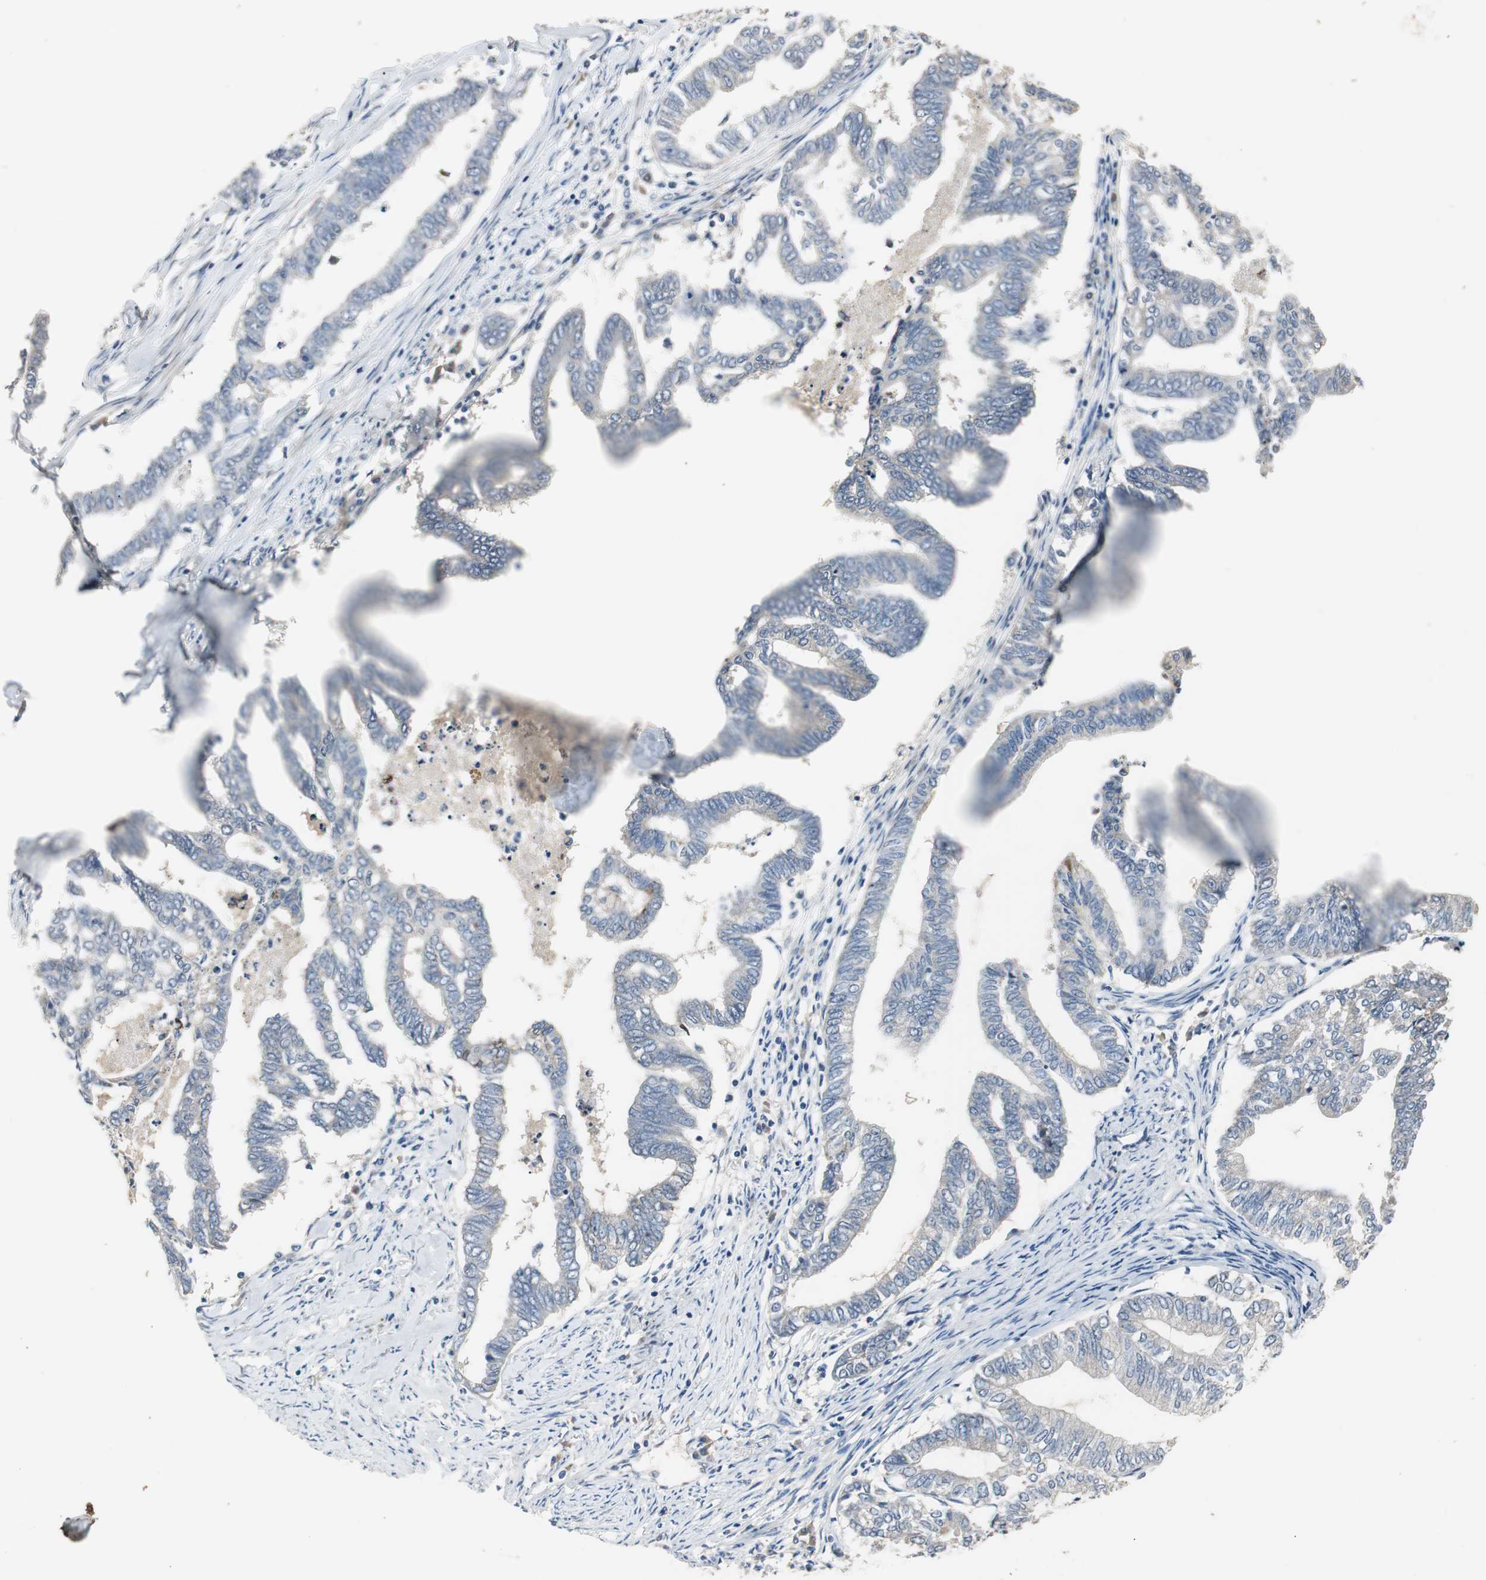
{"staining": {"intensity": "weak", "quantity": "<25%", "location": "cytoplasmic/membranous"}, "tissue": "endometrial cancer", "cell_type": "Tumor cells", "image_type": "cancer", "snomed": [{"axis": "morphology", "description": "Adenocarcinoma, NOS"}, {"axis": "topography", "description": "Endometrium"}], "caption": "A micrograph of endometrial cancer (adenocarcinoma) stained for a protein shows no brown staining in tumor cells.", "gene": "PTPRN2", "patient": {"sex": "female", "age": 79}}